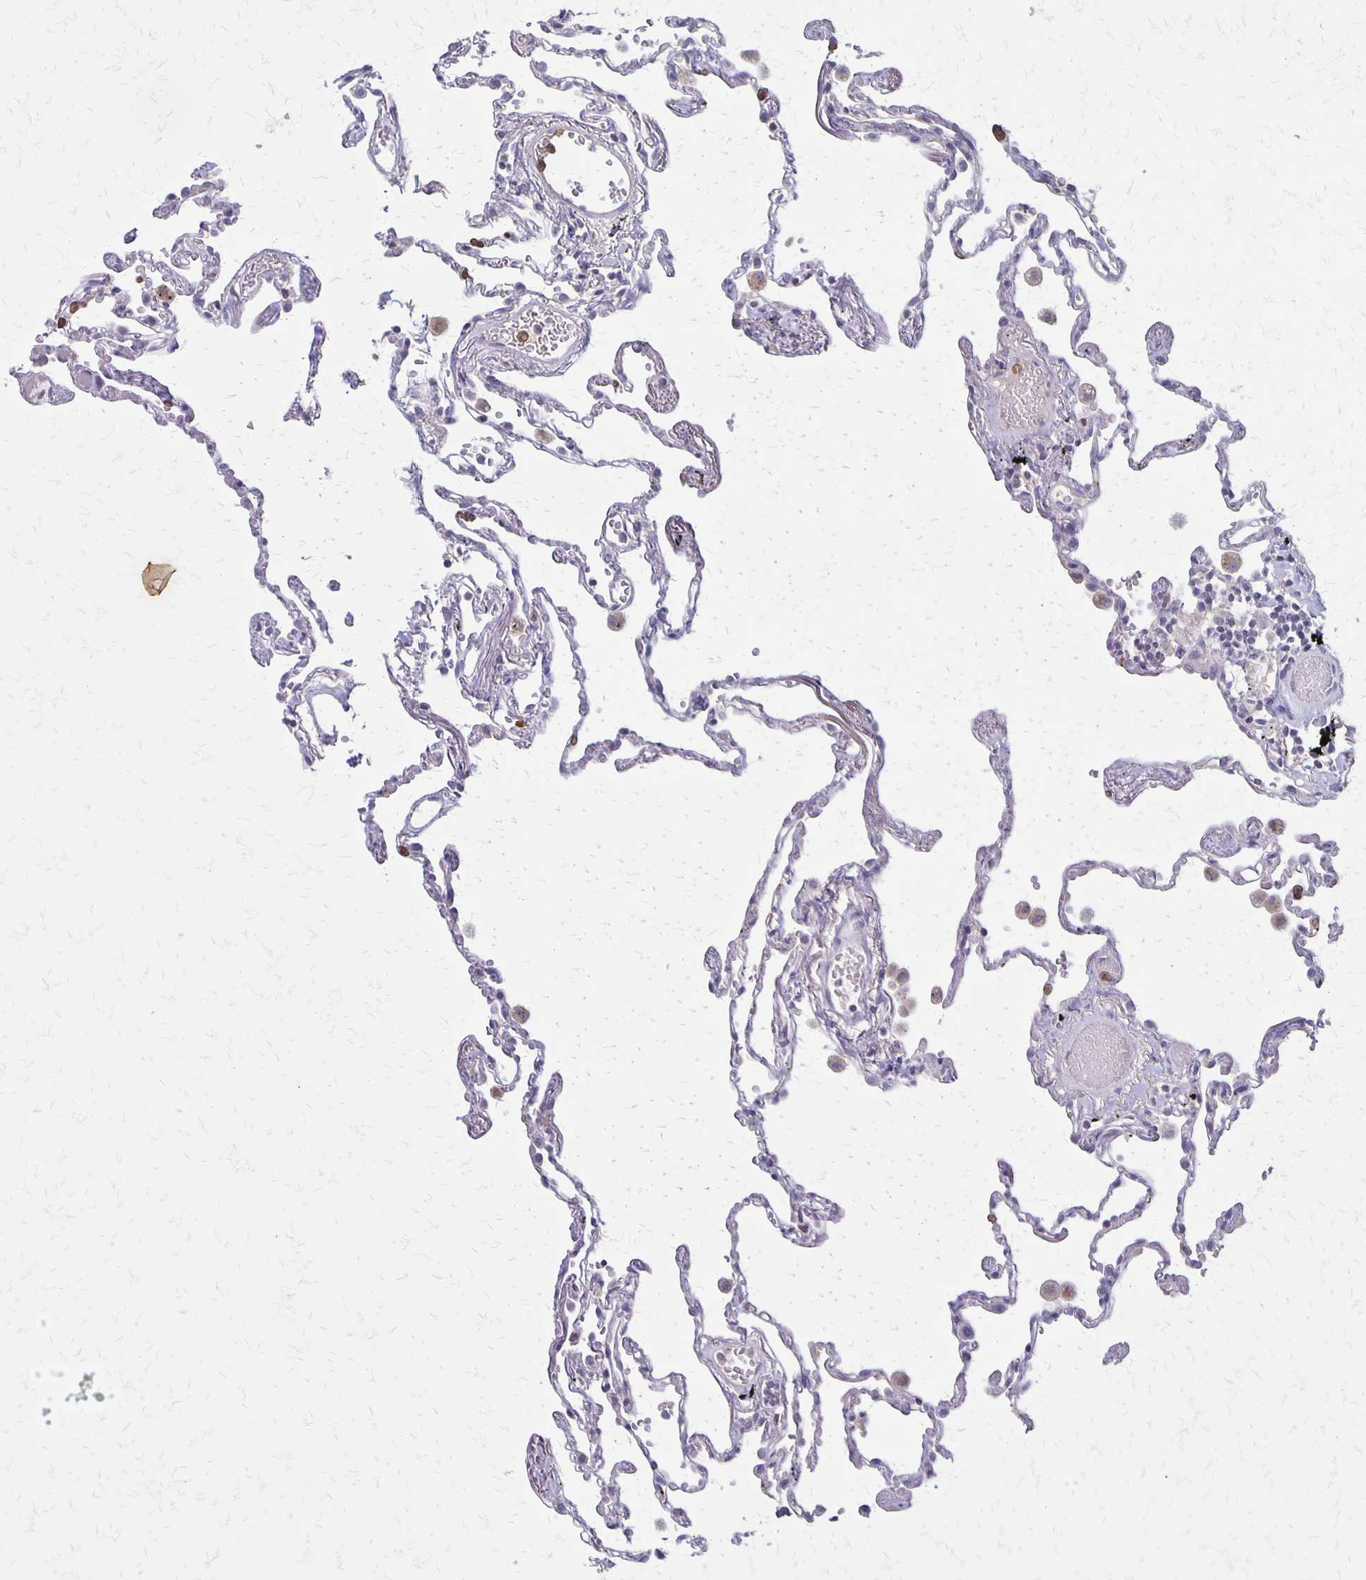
{"staining": {"intensity": "negative", "quantity": "none", "location": "none"}, "tissue": "lung", "cell_type": "Alveolar cells", "image_type": "normal", "snomed": [{"axis": "morphology", "description": "Normal tissue, NOS"}, {"axis": "topography", "description": "Lung"}], "caption": "Alveolar cells show no significant expression in normal lung. (Brightfield microscopy of DAB IHC at high magnification).", "gene": "SEPTIN5", "patient": {"sex": "female", "age": 67}}